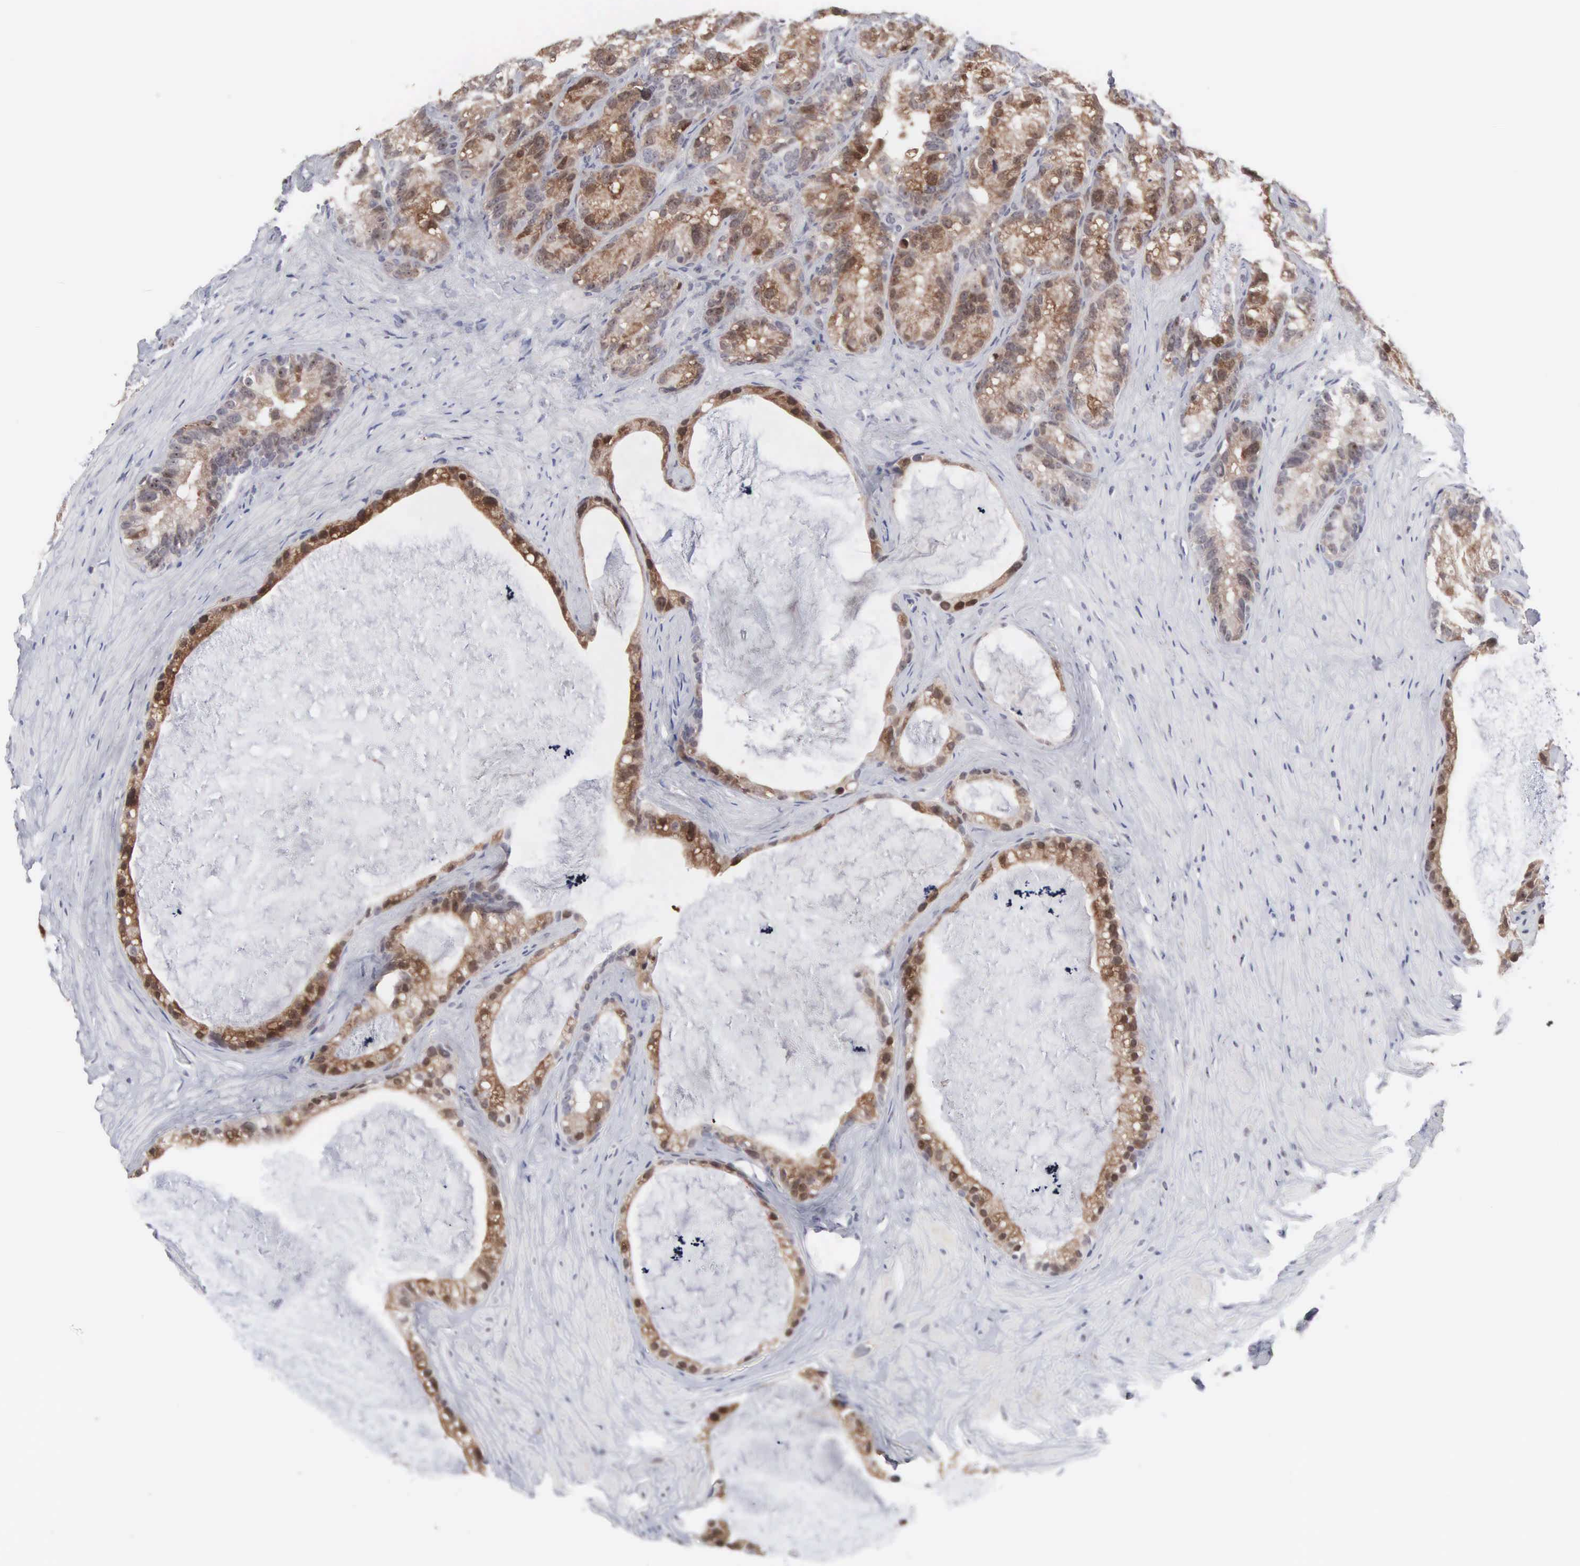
{"staining": {"intensity": "strong", "quantity": ">75%", "location": "cytoplasmic/membranous,nuclear"}, "tissue": "seminal vesicle", "cell_type": "Glandular cells", "image_type": "normal", "snomed": [{"axis": "morphology", "description": "Normal tissue, NOS"}, {"axis": "topography", "description": "Seminal veicle"}], "caption": "Protein expression analysis of normal seminal vesicle exhibits strong cytoplasmic/membranous,nuclear expression in approximately >75% of glandular cells.", "gene": "ACOT4", "patient": {"sex": "male", "age": 63}}